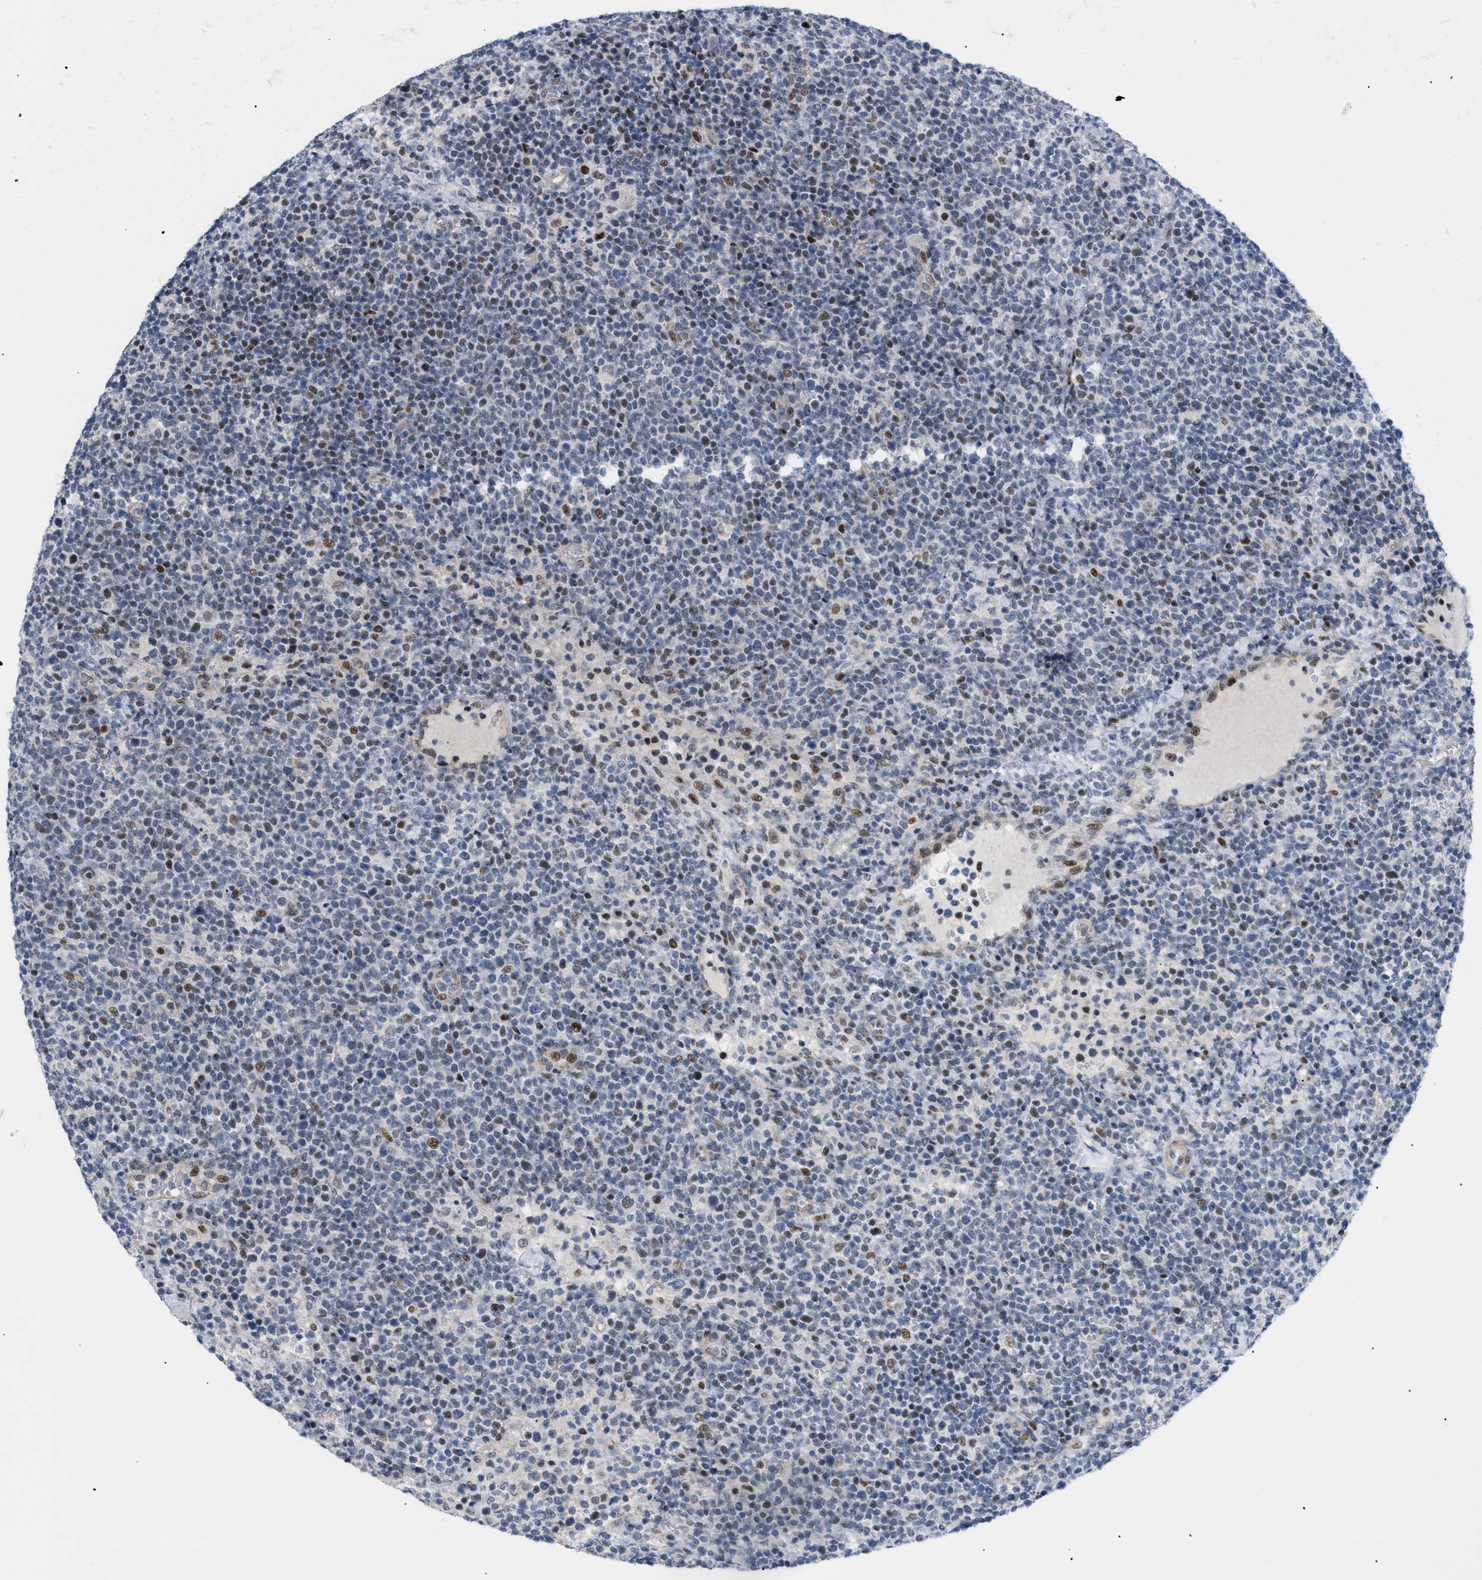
{"staining": {"intensity": "moderate", "quantity": "25%-75%", "location": "nuclear"}, "tissue": "lymphoma", "cell_type": "Tumor cells", "image_type": "cancer", "snomed": [{"axis": "morphology", "description": "Malignant lymphoma, non-Hodgkin's type, High grade"}, {"axis": "topography", "description": "Lymph node"}], "caption": "High-grade malignant lymphoma, non-Hodgkin's type stained with DAB (3,3'-diaminobenzidine) immunohistochemistry (IHC) exhibits medium levels of moderate nuclear staining in about 25%-75% of tumor cells.", "gene": "MED1", "patient": {"sex": "male", "age": 61}}